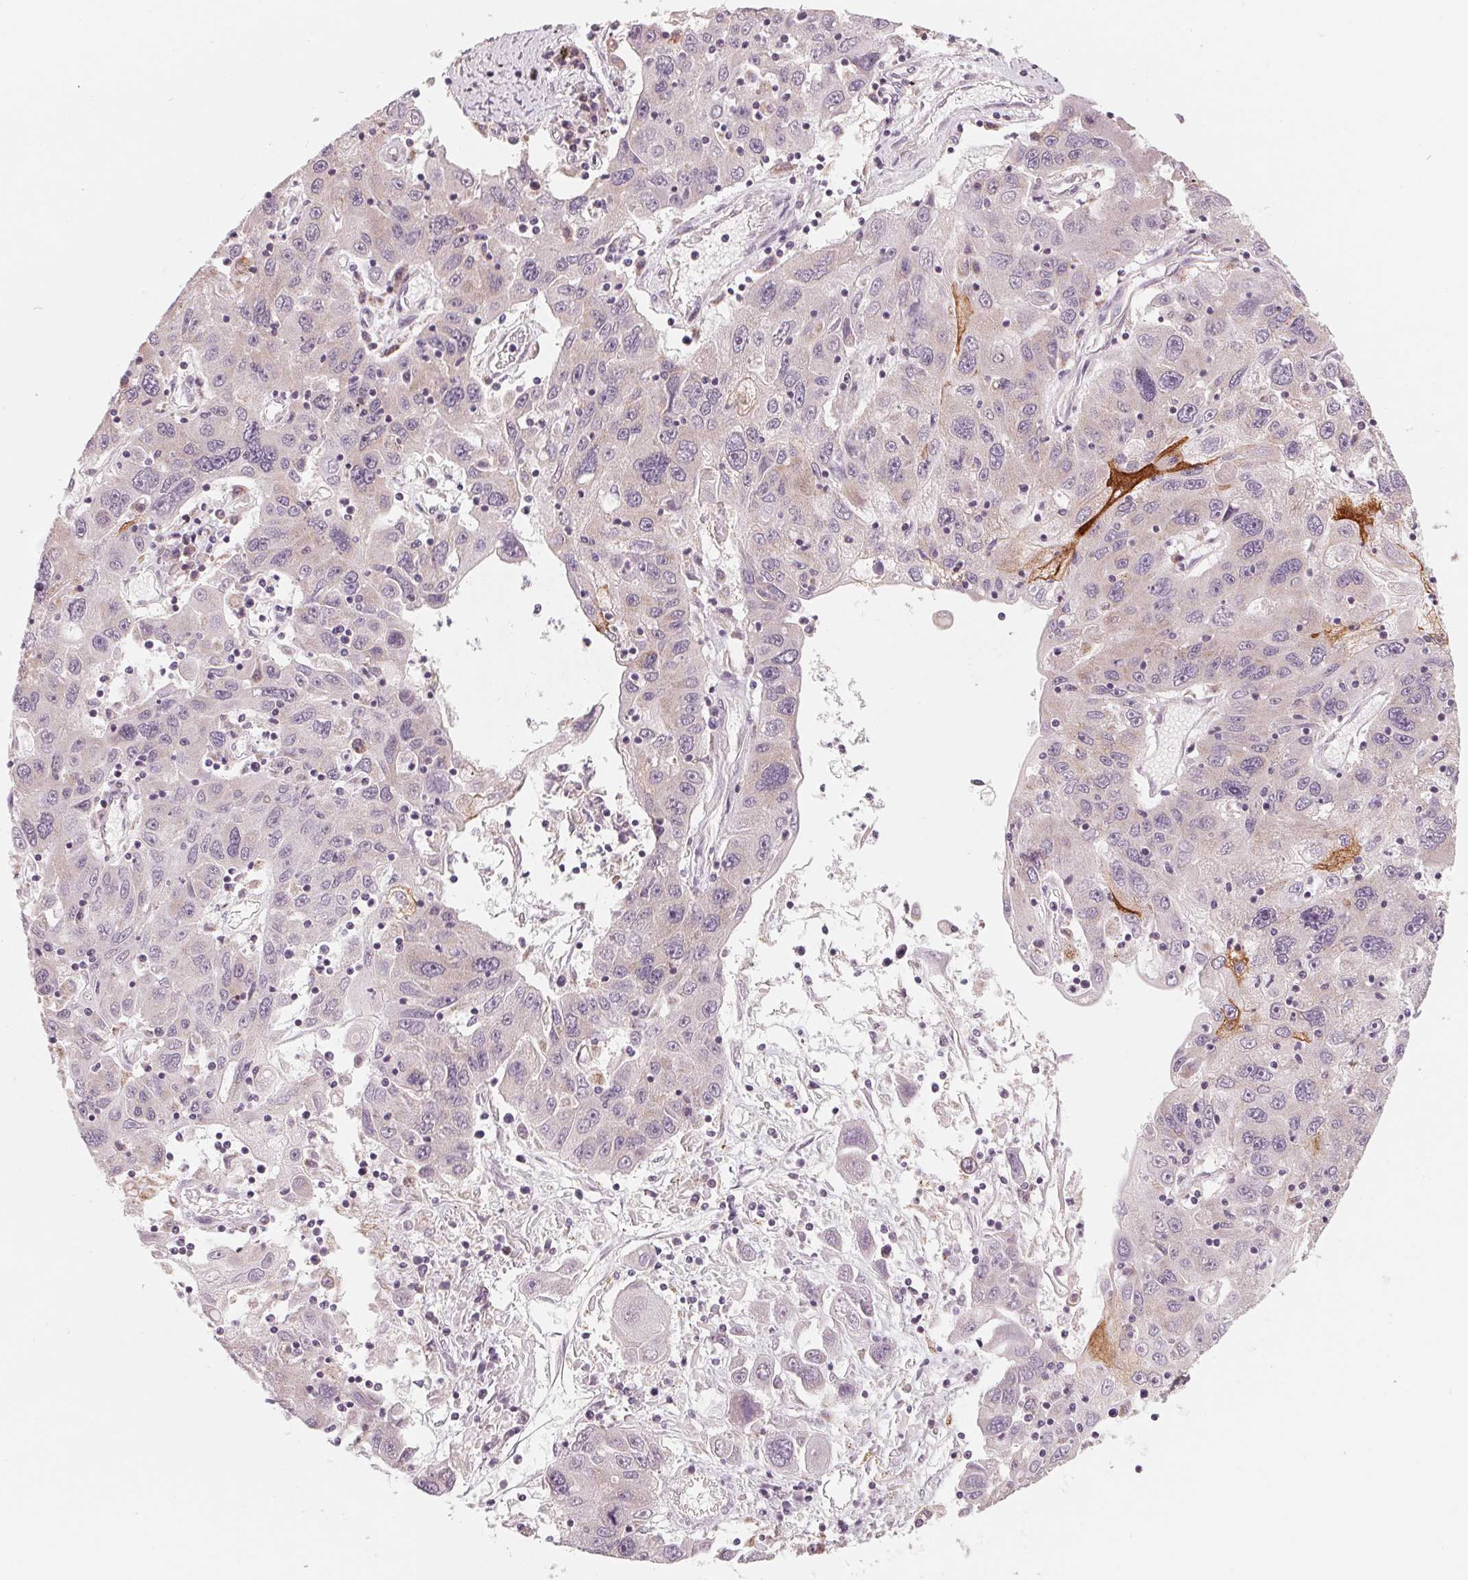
{"staining": {"intensity": "negative", "quantity": "none", "location": "none"}, "tissue": "stomach cancer", "cell_type": "Tumor cells", "image_type": "cancer", "snomed": [{"axis": "morphology", "description": "Adenocarcinoma, NOS"}, {"axis": "topography", "description": "Stomach"}], "caption": "This is an immunohistochemistry photomicrograph of stomach cancer (adenocarcinoma). There is no positivity in tumor cells.", "gene": "GIGYF2", "patient": {"sex": "male", "age": 56}}